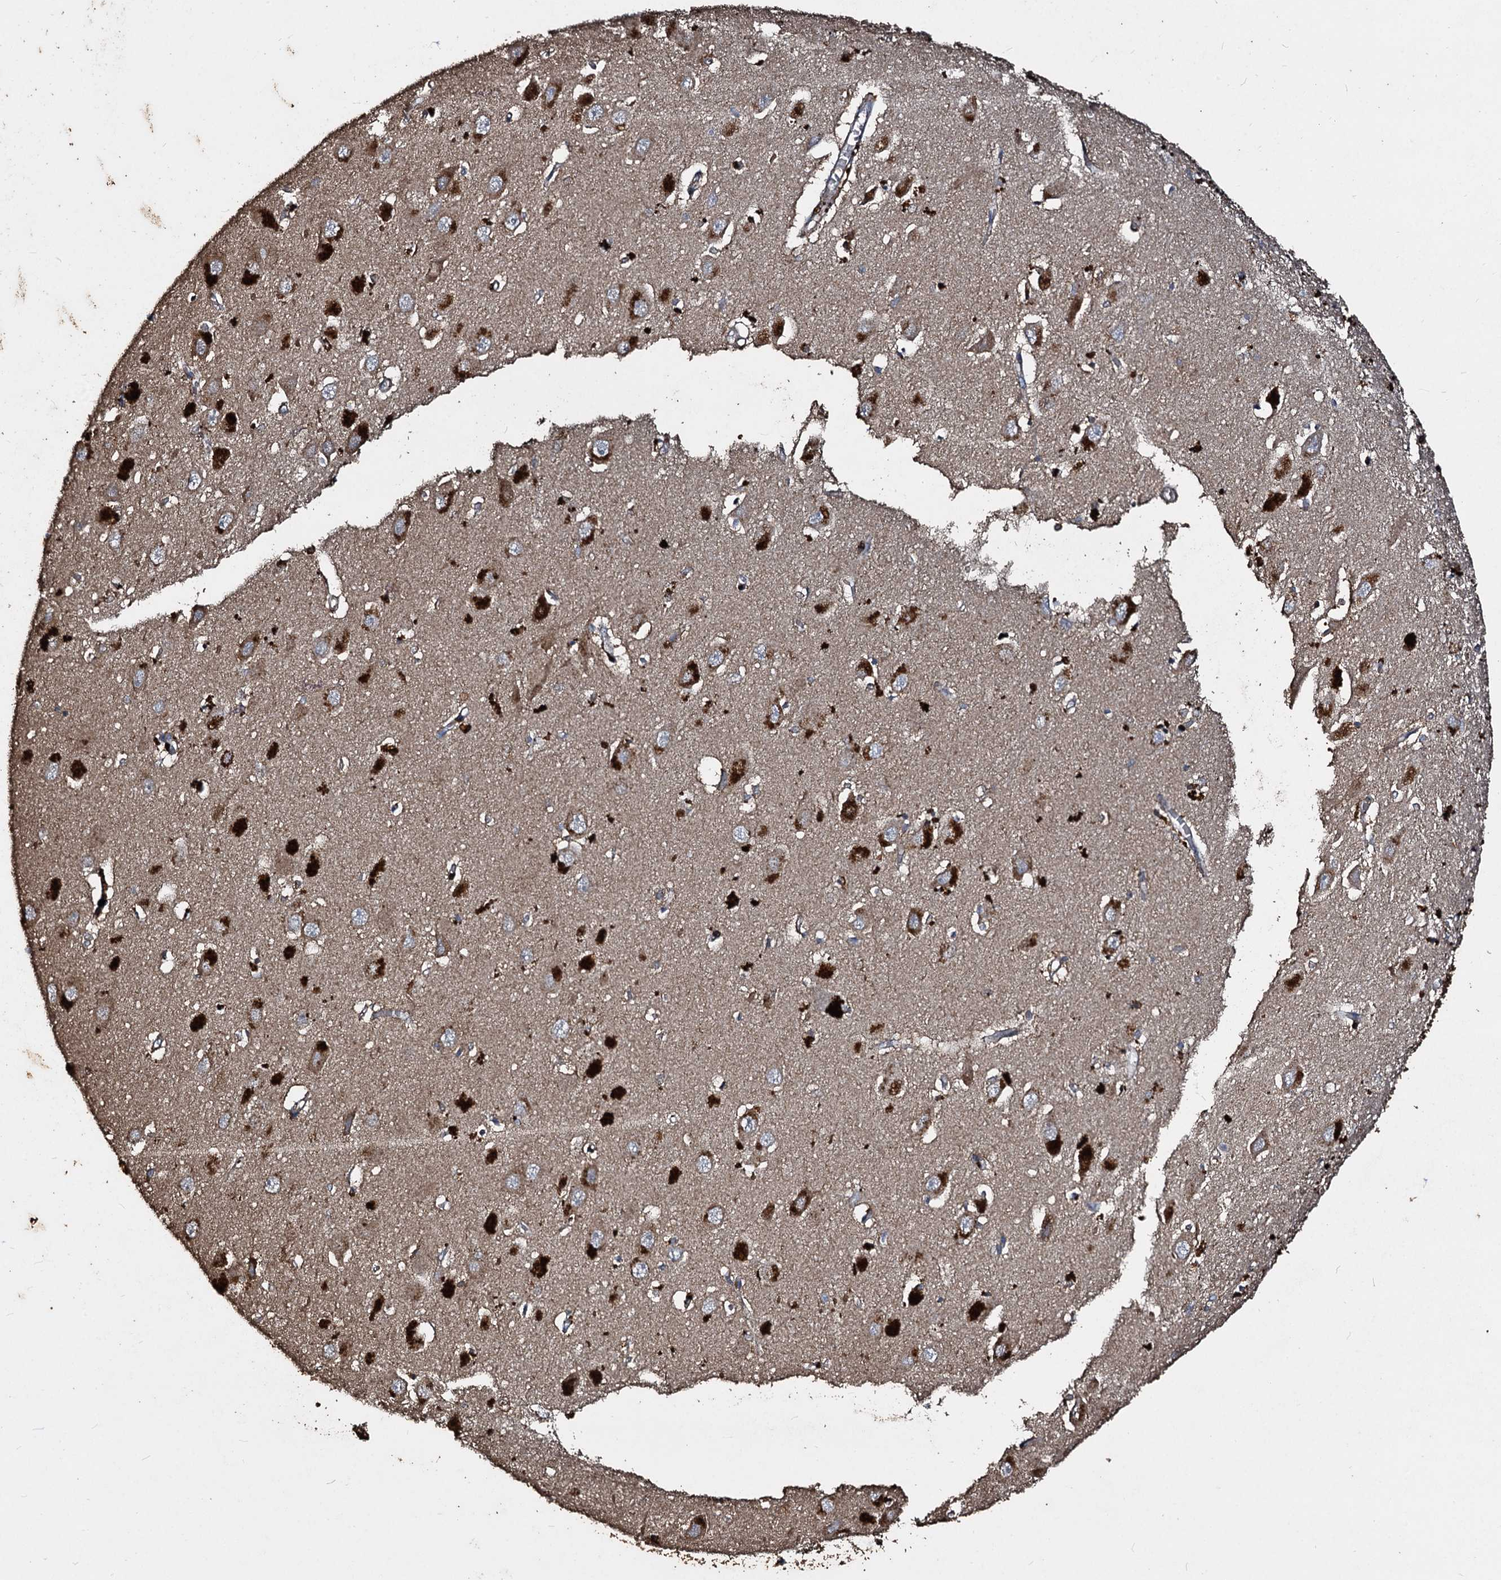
{"staining": {"intensity": "strong", "quantity": "<25%", "location": "cytoplasmic/membranous"}, "tissue": "hippocampus", "cell_type": "Glial cells", "image_type": "normal", "snomed": [{"axis": "morphology", "description": "Normal tissue, NOS"}, {"axis": "topography", "description": "Hippocampus"}], "caption": "The image reveals immunohistochemical staining of benign hippocampus. There is strong cytoplasmic/membranous positivity is appreciated in approximately <25% of glial cells. The staining was performed using DAB (3,3'-diaminobenzidine) to visualize the protein expression in brown, while the nuclei were stained in blue with hematoxylin (Magnification: 20x).", "gene": "NOTCH2NLA", "patient": {"sex": "female", "age": 64}}